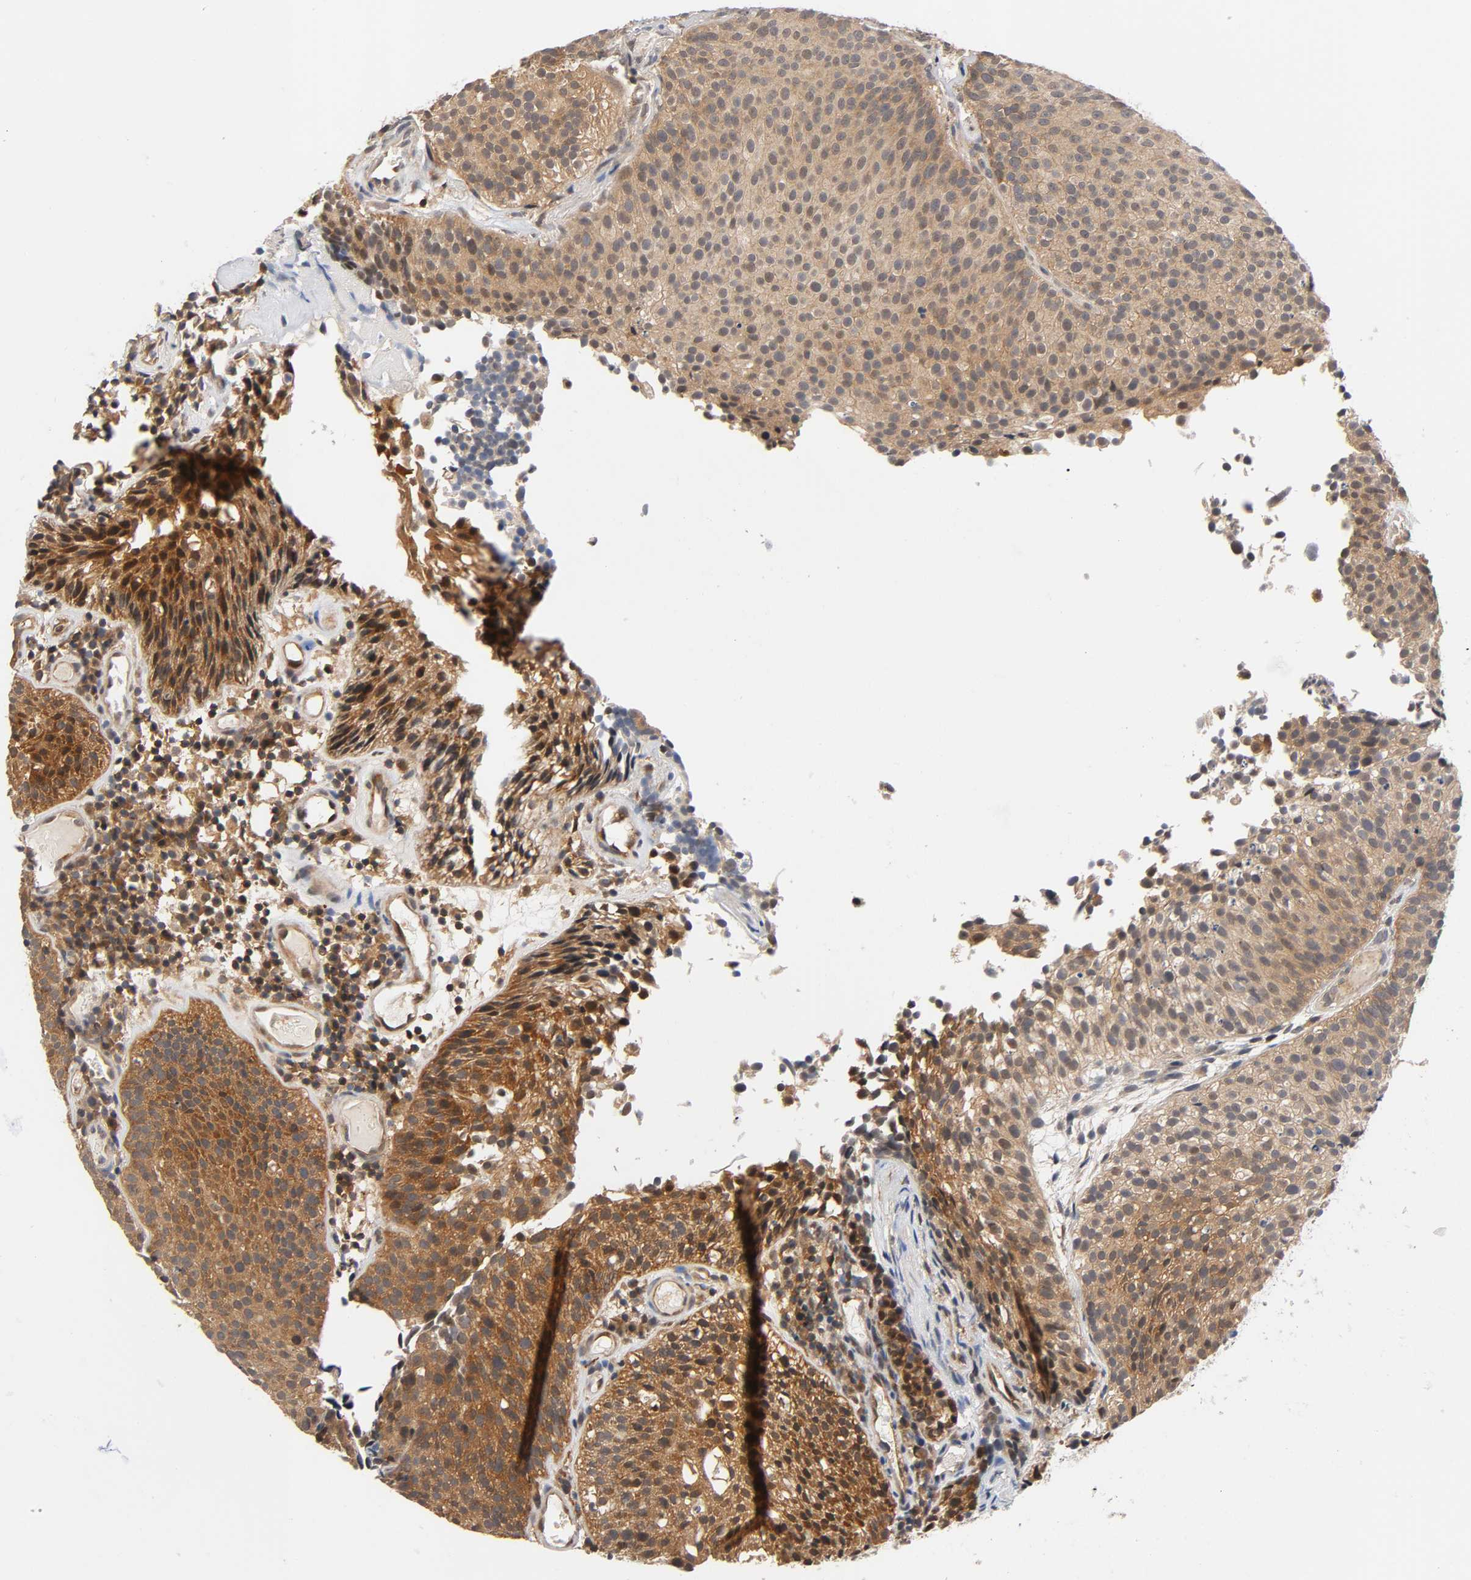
{"staining": {"intensity": "strong", "quantity": ">75%", "location": "cytoplasmic/membranous"}, "tissue": "urothelial cancer", "cell_type": "Tumor cells", "image_type": "cancer", "snomed": [{"axis": "morphology", "description": "Urothelial carcinoma, Low grade"}, {"axis": "topography", "description": "Urinary bladder"}], "caption": "Urothelial carcinoma (low-grade) stained for a protein (brown) demonstrates strong cytoplasmic/membranous positive positivity in approximately >75% of tumor cells.", "gene": "PRKAB1", "patient": {"sex": "male", "age": 85}}